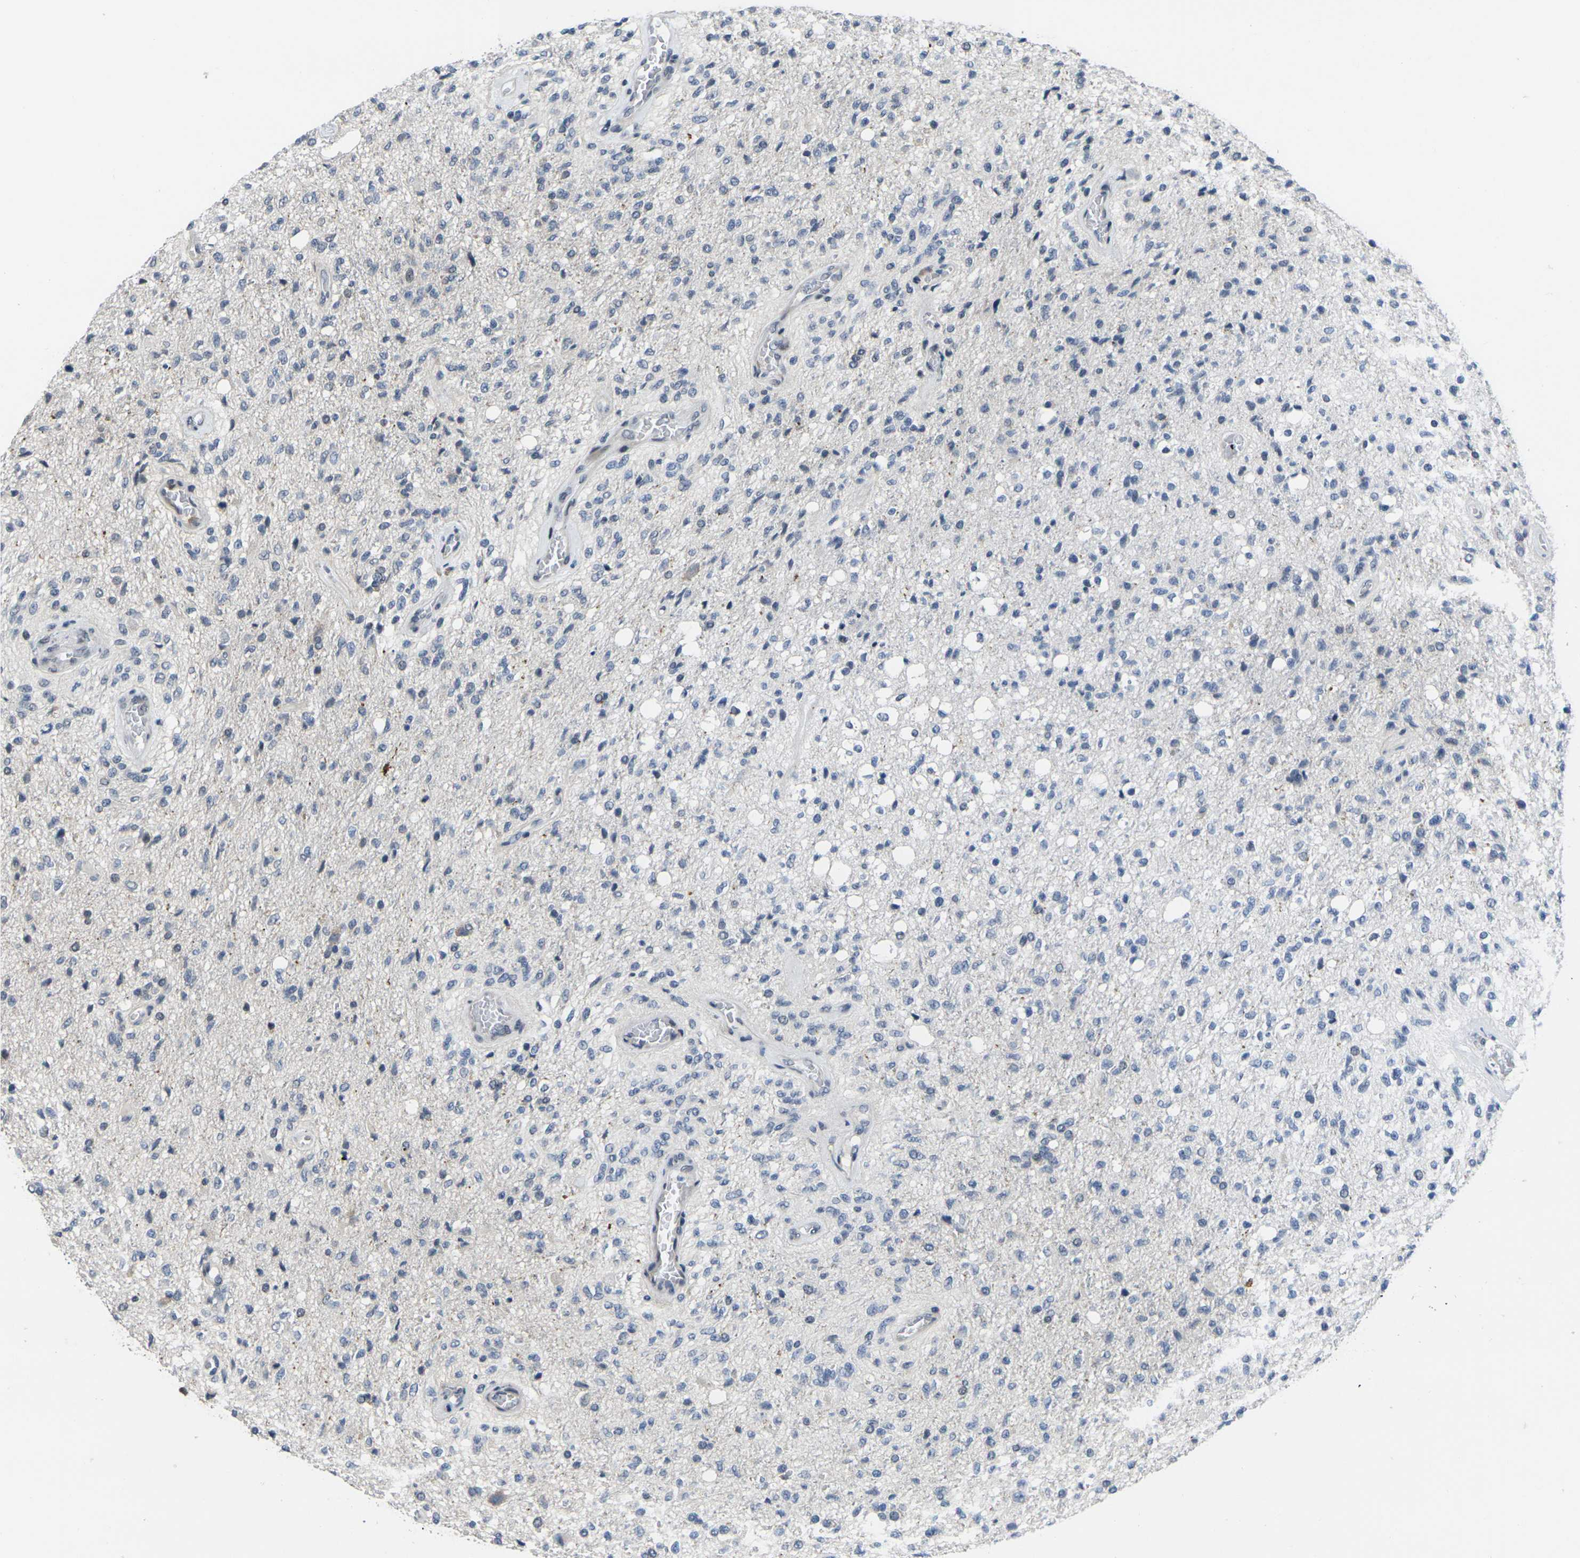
{"staining": {"intensity": "negative", "quantity": "none", "location": "none"}, "tissue": "glioma", "cell_type": "Tumor cells", "image_type": "cancer", "snomed": [{"axis": "morphology", "description": "Normal tissue, NOS"}, {"axis": "morphology", "description": "Glioma, malignant, High grade"}, {"axis": "topography", "description": "Cerebral cortex"}], "caption": "Glioma stained for a protein using IHC shows no expression tumor cells.", "gene": "RBM7", "patient": {"sex": "male", "age": 77}}